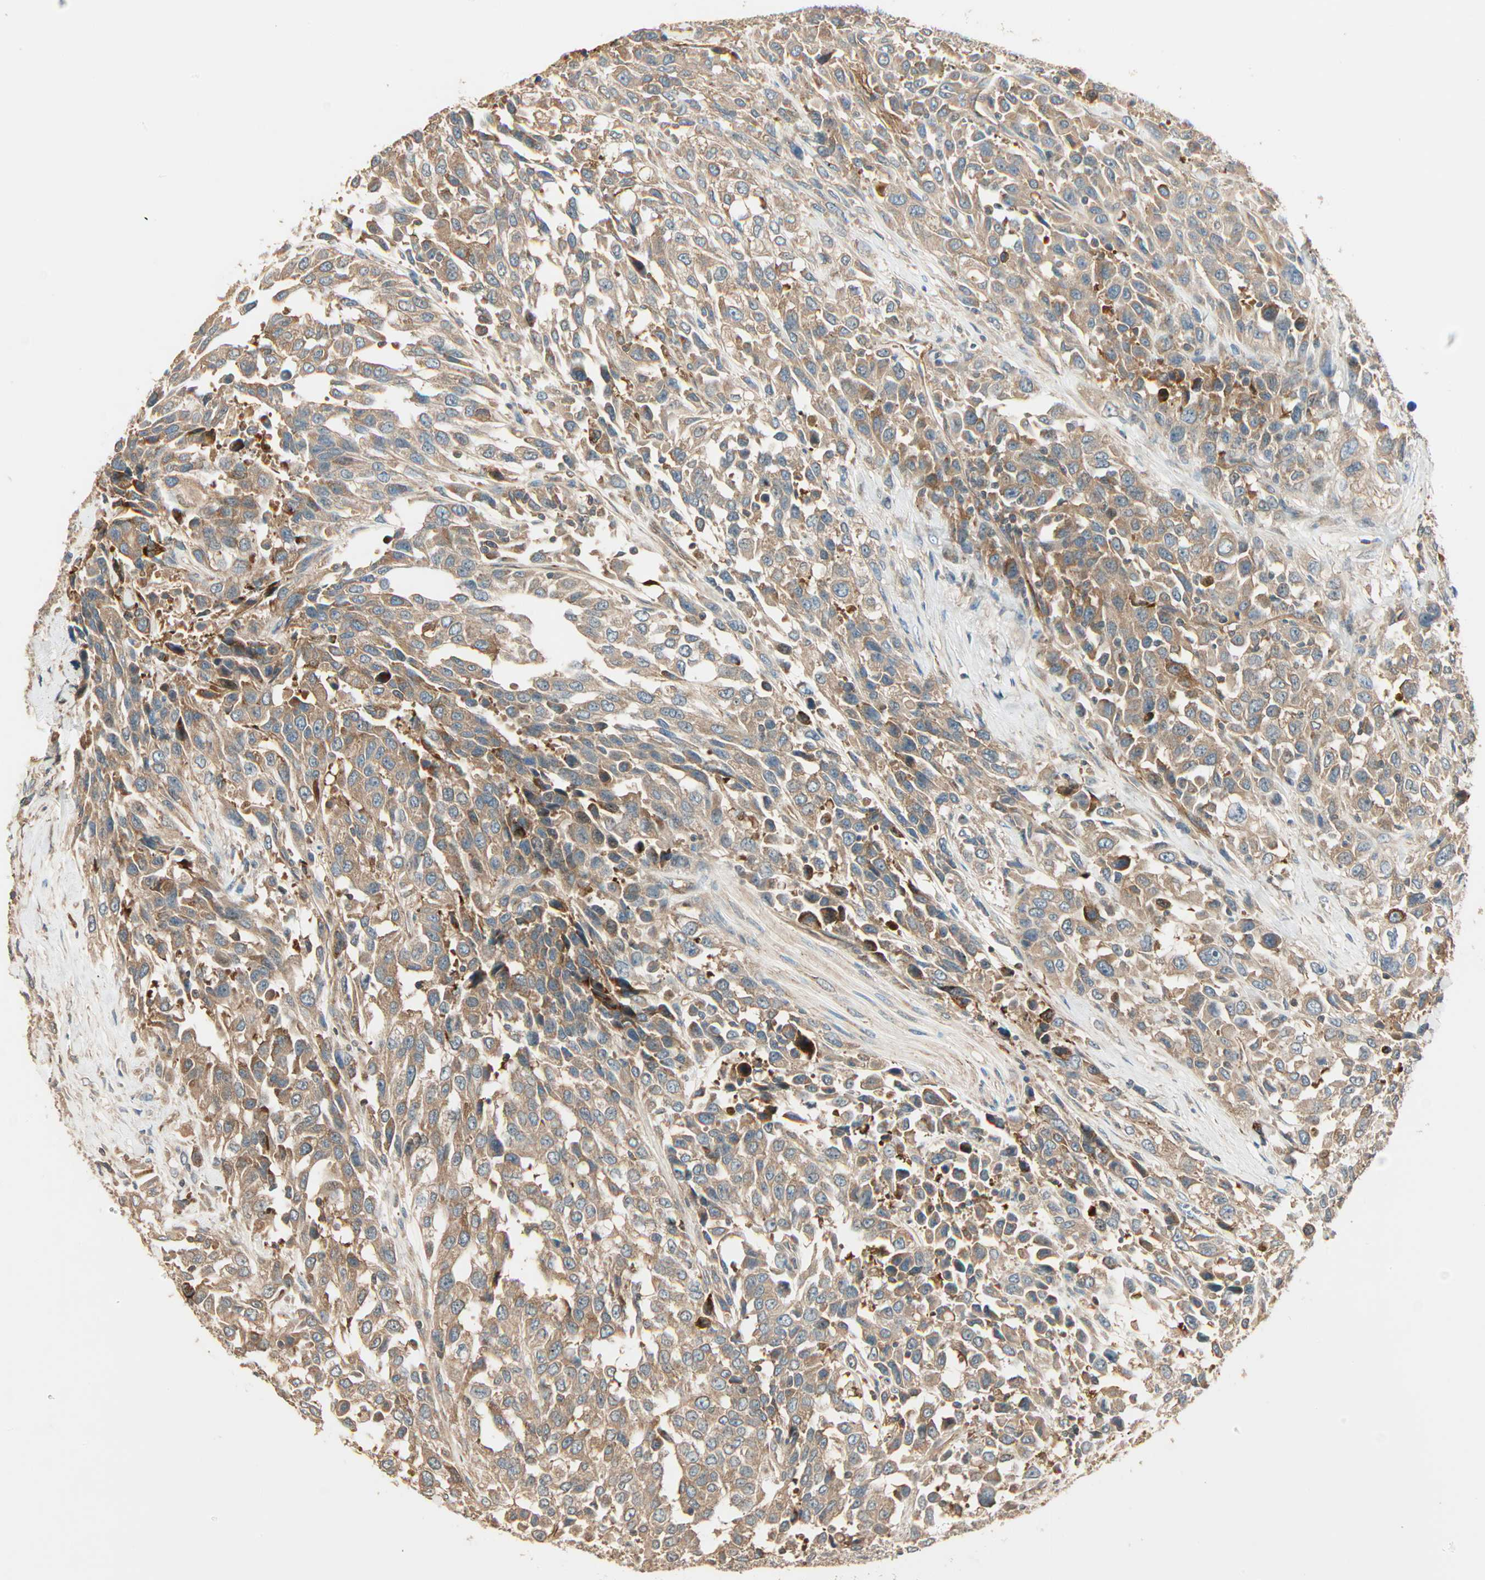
{"staining": {"intensity": "weak", "quantity": ">75%", "location": "cytoplasmic/membranous"}, "tissue": "urothelial cancer", "cell_type": "Tumor cells", "image_type": "cancer", "snomed": [{"axis": "morphology", "description": "Urothelial carcinoma, High grade"}, {"axis": "topography", "description": "Urinary bladder"}], "caption": "Human high-grade urothelial carcinoma stained with a brown dye exhibits weak cytoplasmic/membranous positive positivity in about >75% of tumor cells.", "gene": "GALK1", "patient": {"sex": "female", "age": 80}}